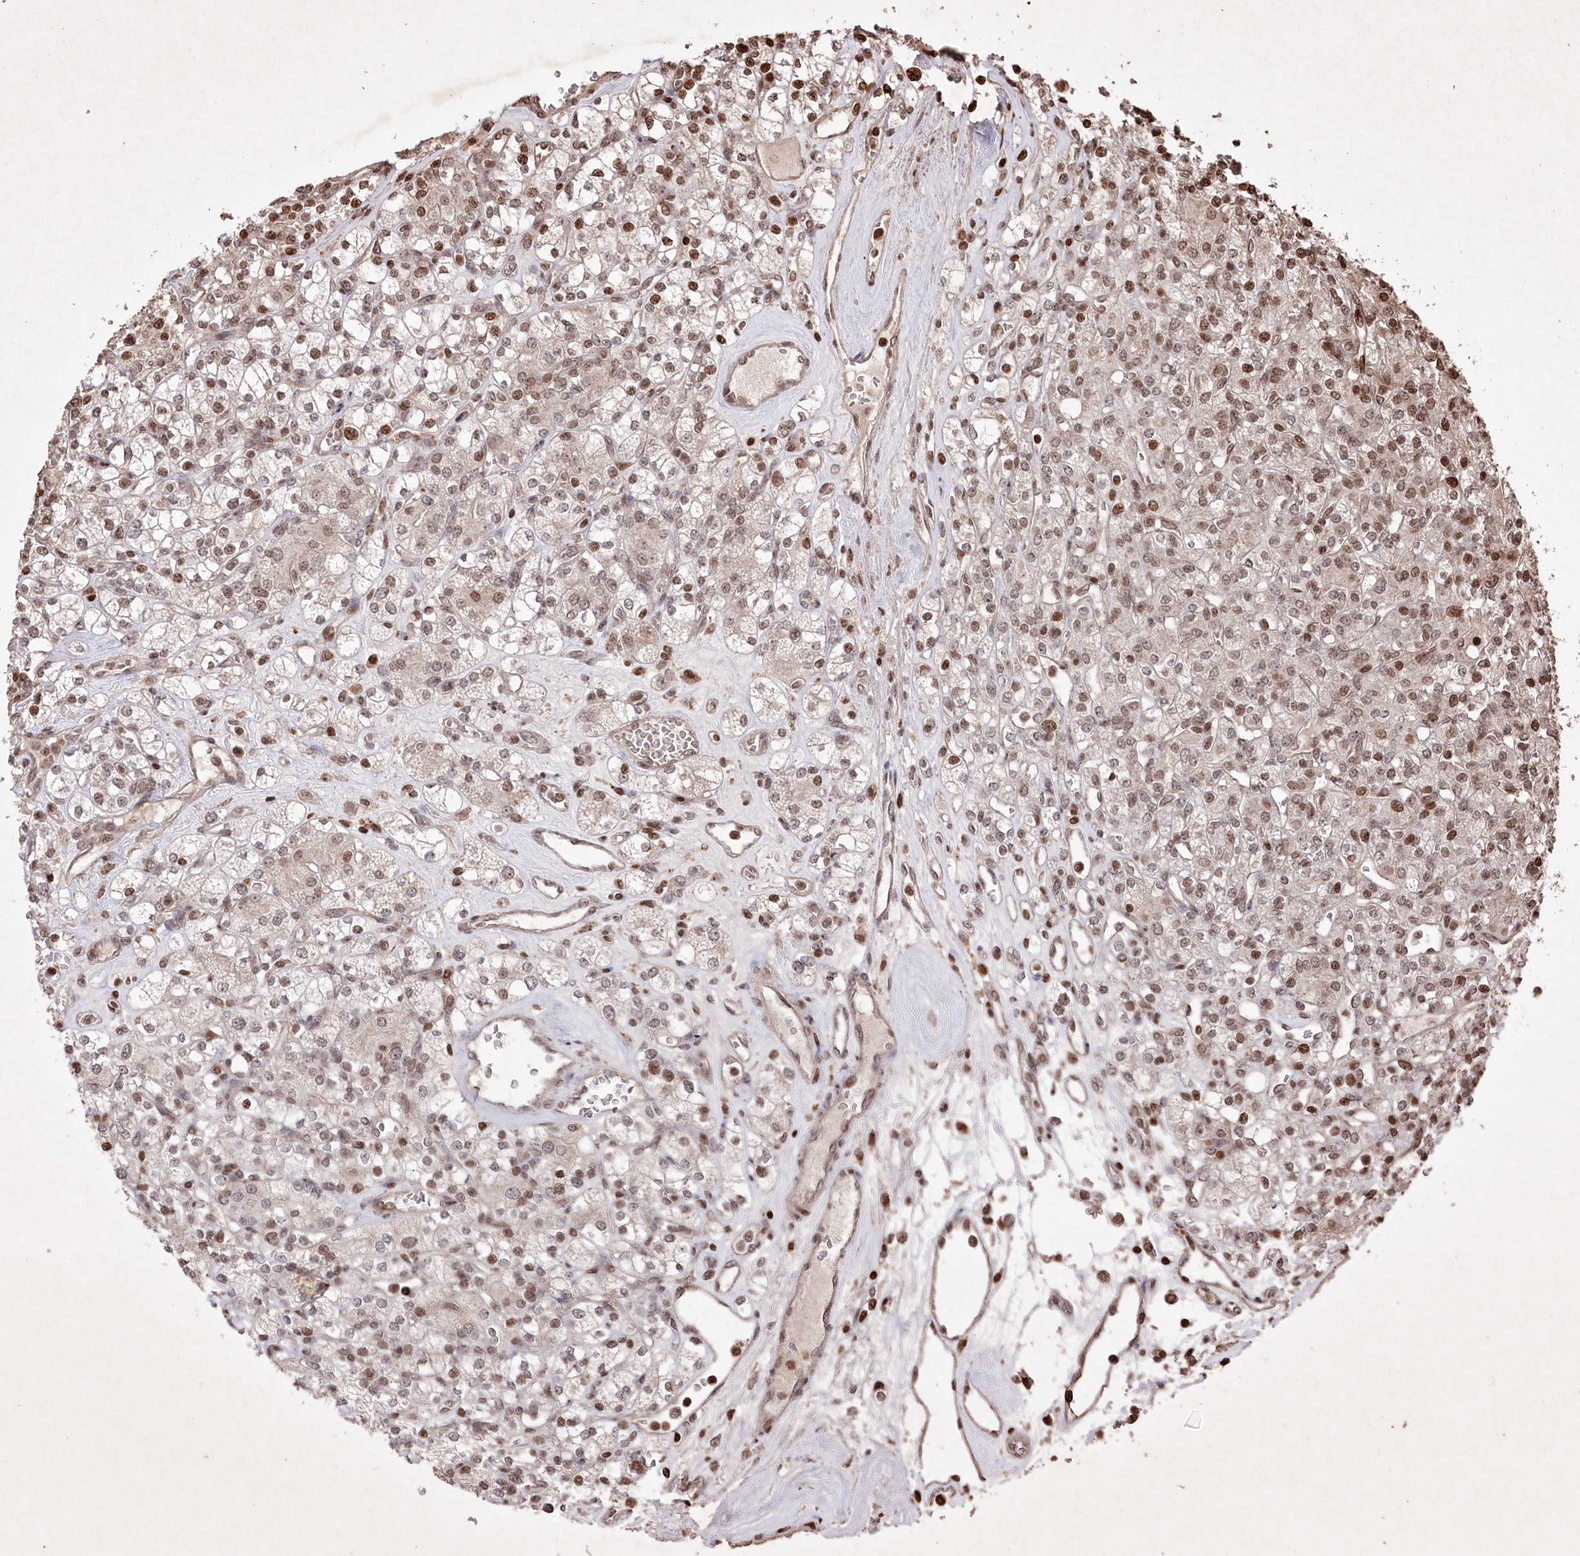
{"staining": {"intensity": "moderate", "quantity": ">75%", "location": "nuclear"}, "tissue": "renal cancer", "cell_type": "Tumor cells", "image_type": "cancer", "snomed": [{"axis": "morphology", "description": "Adenocarcinoma, NOS"}, {"axis": "topography", "description": "Kidney"}], "caption": "A brown stain shows moderate nuclear expression of a protein in human renal cancer (adenocarcinoma) tumor cells.", "gene": "CCSER2", "patient": {"sex": "male", "age": 77}}